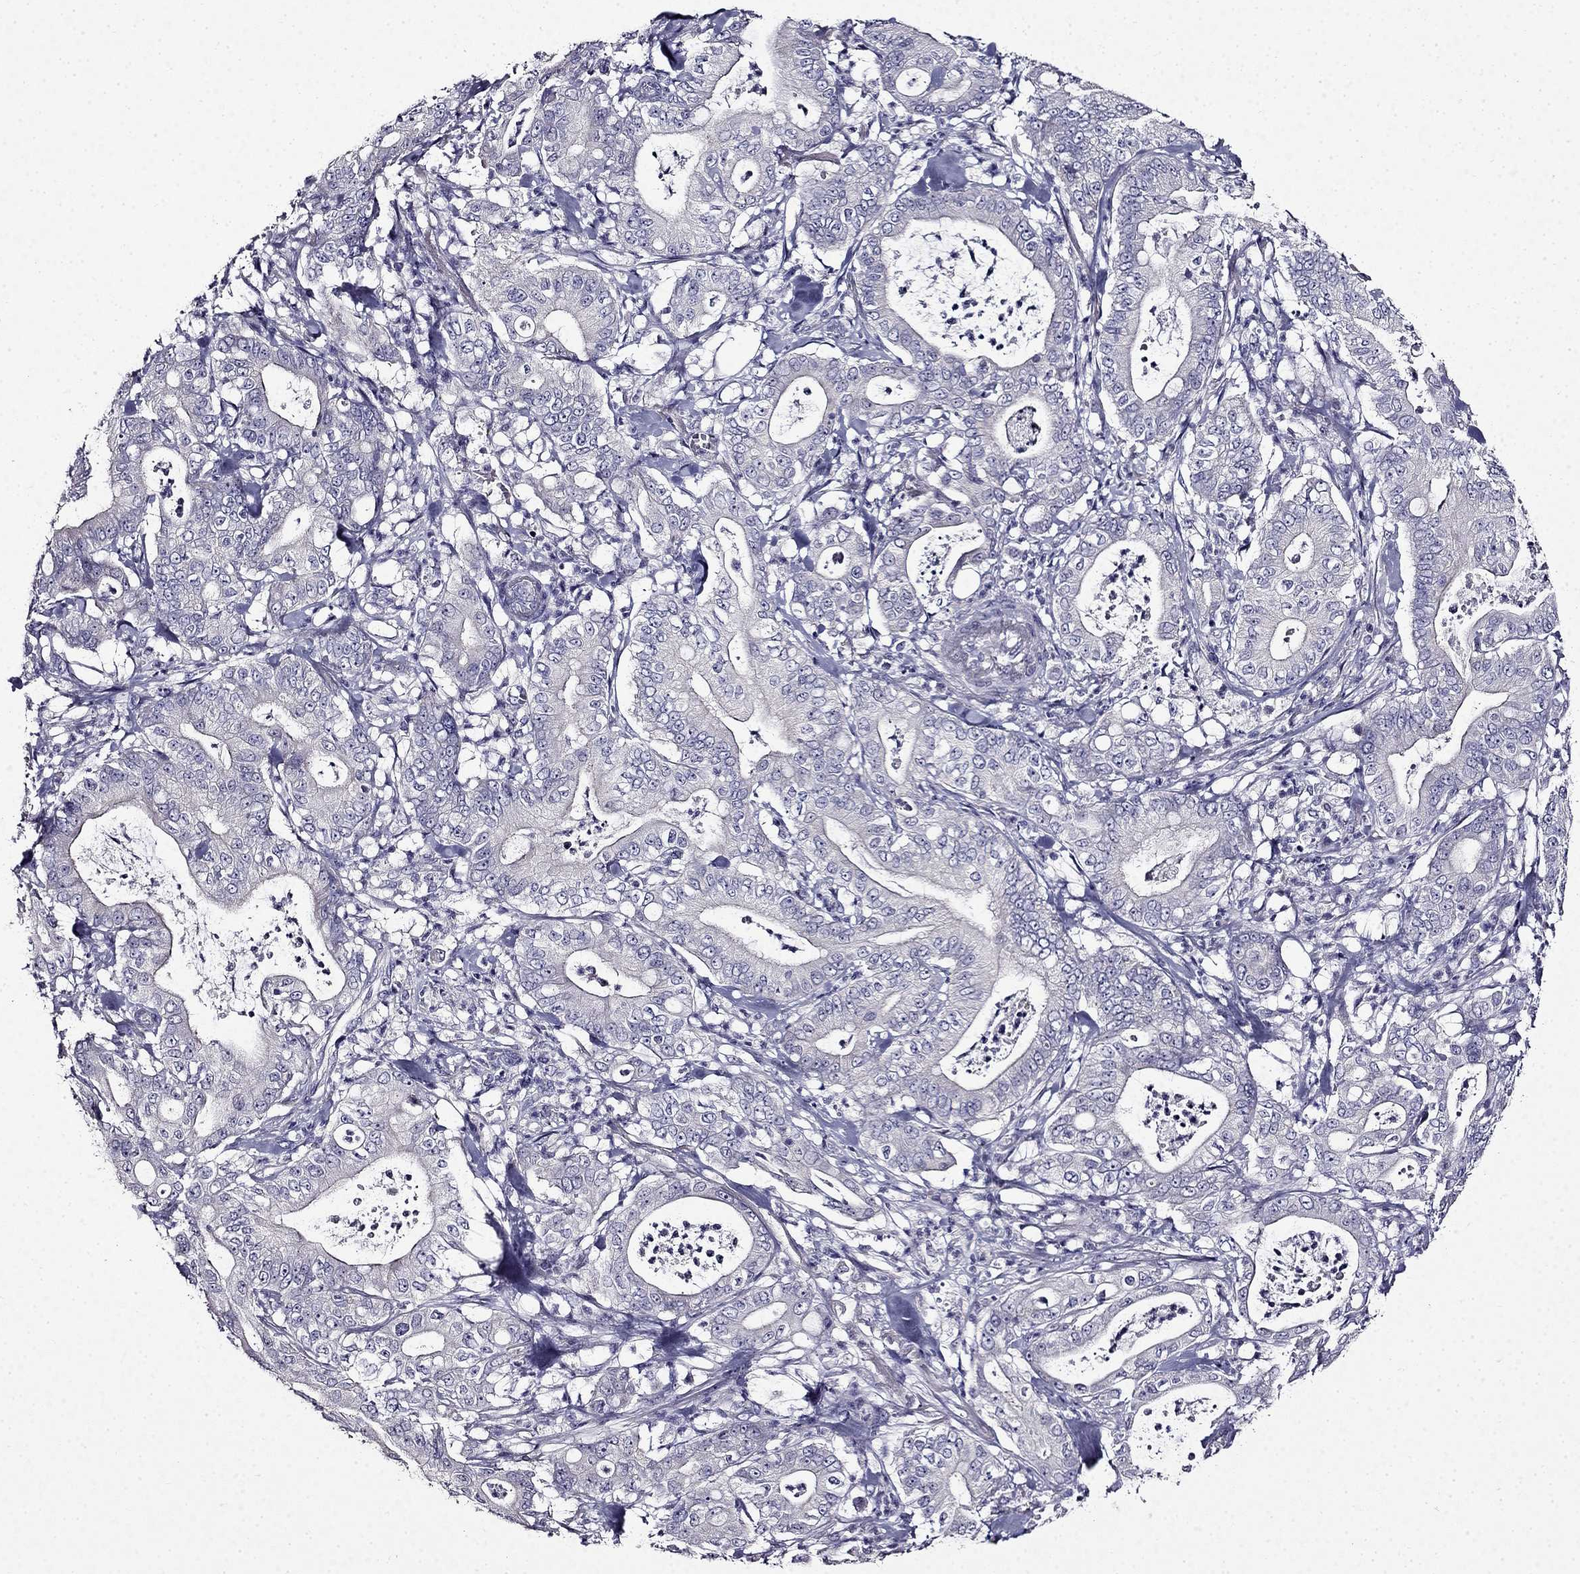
{"staining": {"intensity": "negative", "quantity": "none", "location": "none"}, "tissue": "pancreatic cancer", "cell_type": "Tumor cells", "image_type": "cancer", "snomed": [{"axis": "morphology", "description": "Adenocarcinoma, NOS"}, {"axis": "topography", "description": "Pancreas"}], "caption": "Tumor cells show no significant positivity in adenocarcinoma (pancreatic).", "gene": "TMEM266", "patient": {"sex": "male", "age": 71}}